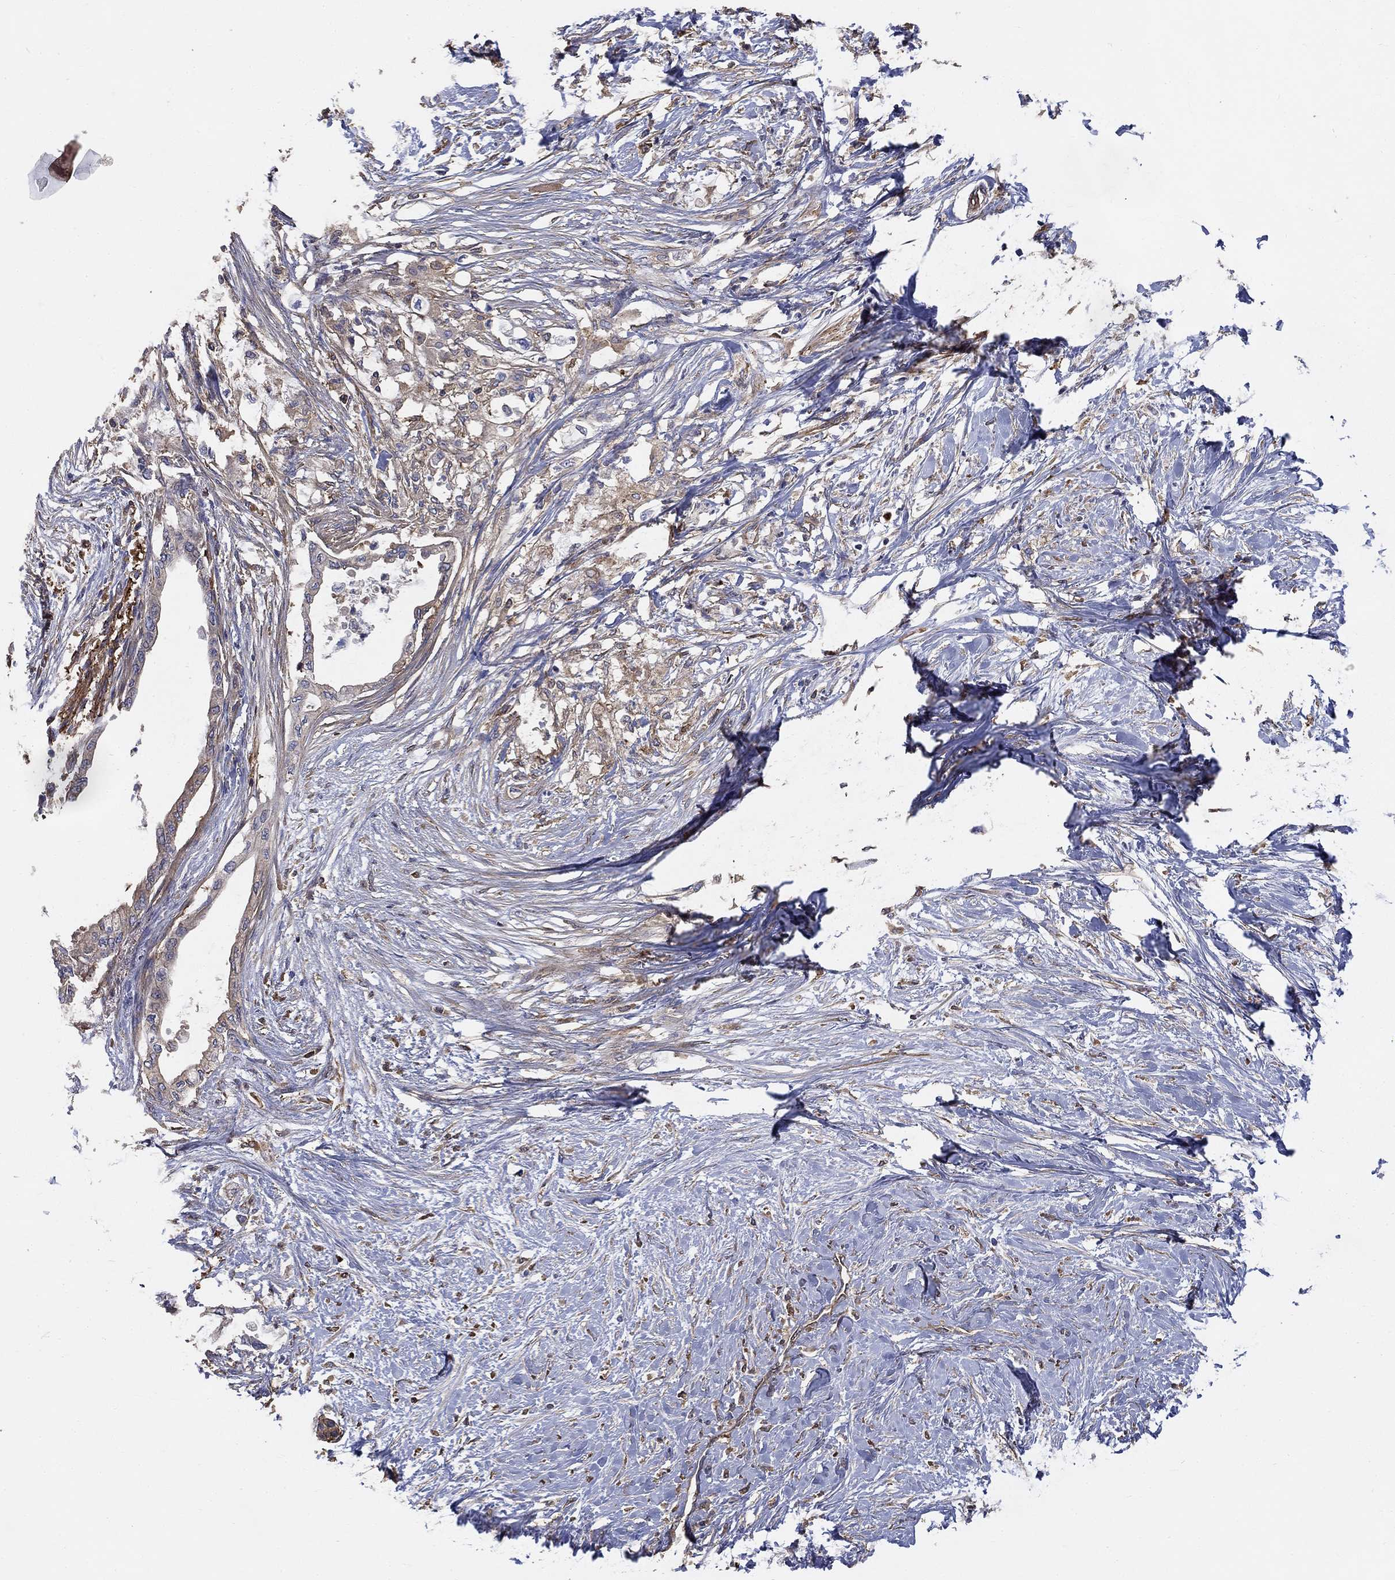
{"staining": {"intensity": "weak", "quantity": "25%-75%", "location": "cytoplasmic/membranous"}, "tissue": "pancreatic cancer", "cell_type": "Tumor cells", "image_type": "cancer", "snomed": [{"axis": "morphology", "description": "Normal tissue, NOS"}, {"axis": "morphology", "description": "Adenocarcinoma, NOS"}, {"axis": "topography", "description": "Pancreas"}, {"axis": "topography", "description": "Duodenum"}], "caption": "Pancreatic cancer (adenocarcinoma) stained for a protein (brown) shows weak cytoplasmic/membranous positive positivity in approximately 25%-75% of tumor cells.", "gene": "DPYSL2", "patient": {"sex": "female", "age": 60}}